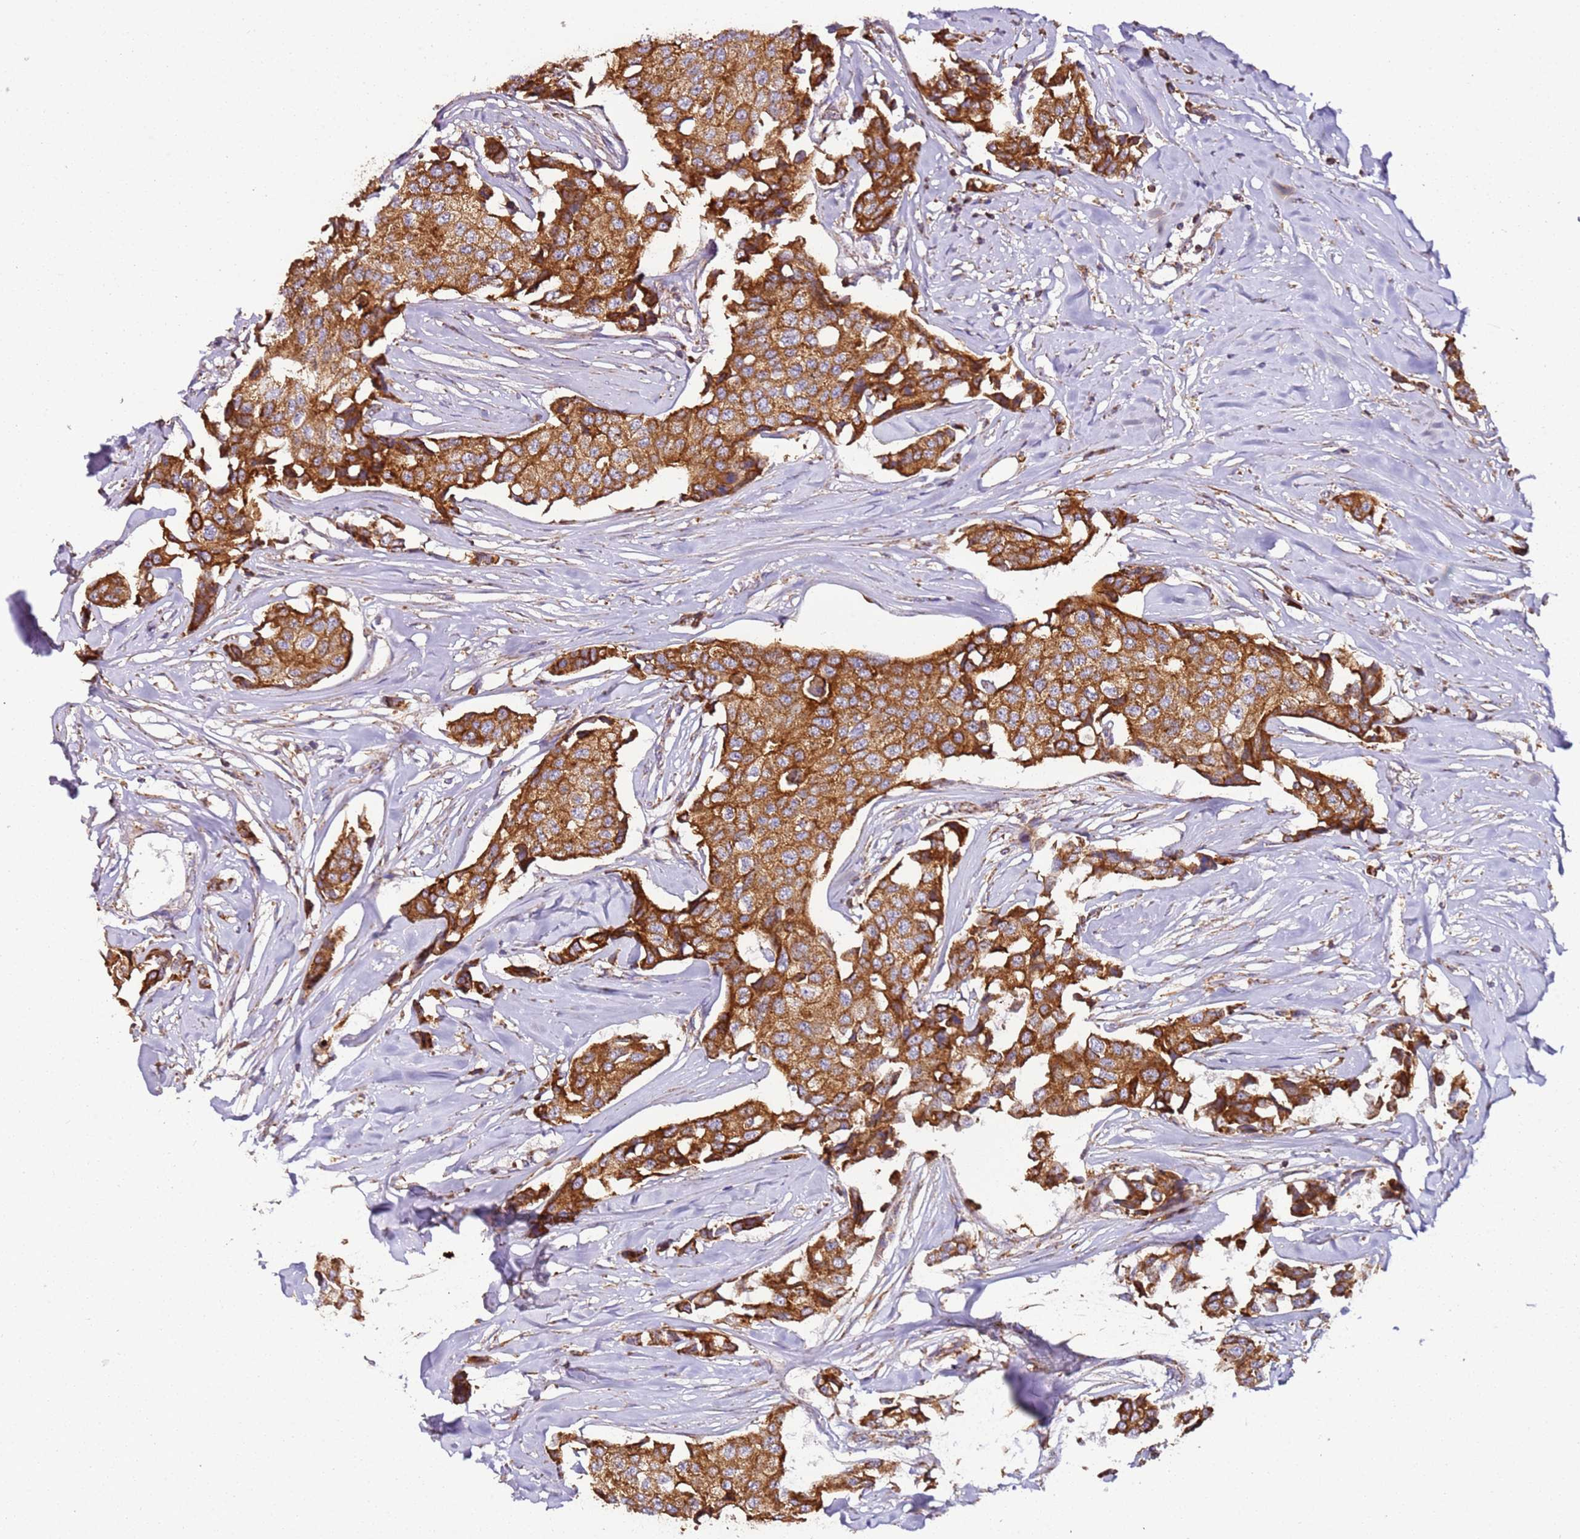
{"staining": {"intensity": "strong", "quantity": ">75%", "location": "cytoplasmic/membranous"}, "tissue": "breast cancer", "cell_type": "Tumor cells", "image_type": "cancer", "snomed": [{"axis": "morphology", "description": "Duct carcinoma"}, {"axis": "topography", "description": "Breast"}], "caption": "A high-resolution histopathology image shows immunohistochemistry (IHC) staining of breast cancer, which reveals strong cytoplasmic/membranous staining in approximately >75% of tumor cells.", "gene": "RMND5A", "patient": {"sex": "female", "age": 80}}